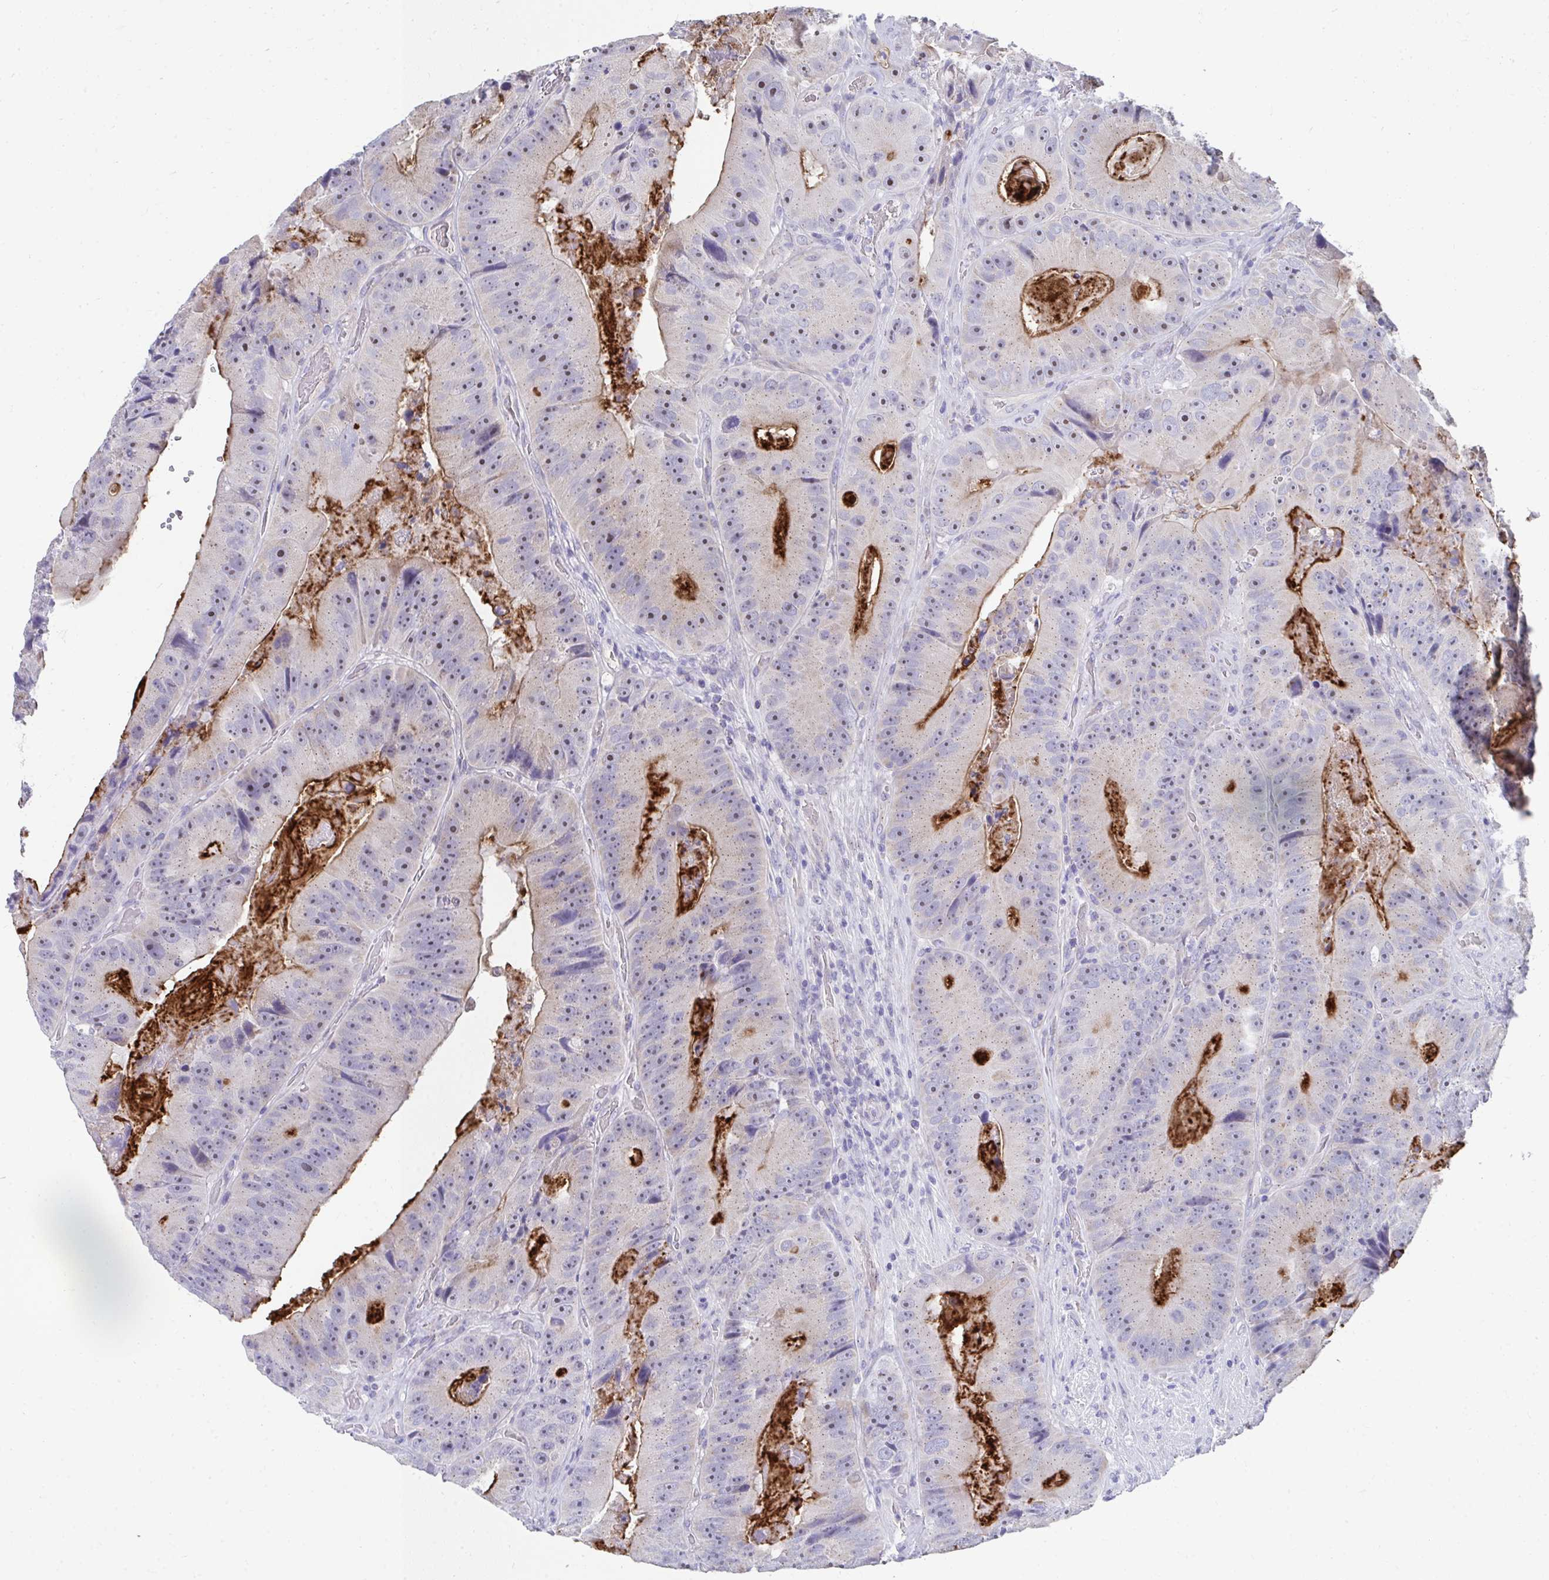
{"staining": {"intensity": "moderate", "quantity": "<25%", "location": "cytoplasmic/membranous"}, "tissue": "colorectal cancer", "cell_type": "Tumor cells", "image_type": "cancer", "snomed": [{"axis": "morphology", "description": "Adenocarcinoma, NOS"}, {"axis": "topography", "description": "Colon"}], "caption": "Immunohistochemistry (IHC) of adenocarcinoma (colorectal) shows low levels of moderate cytoplasmic/membranous expression in about <25% of tumor cells. Nuclei are stained in blue.", "gene": "TMPRSS2", "patient": {"sex": "female", "age": 86}}